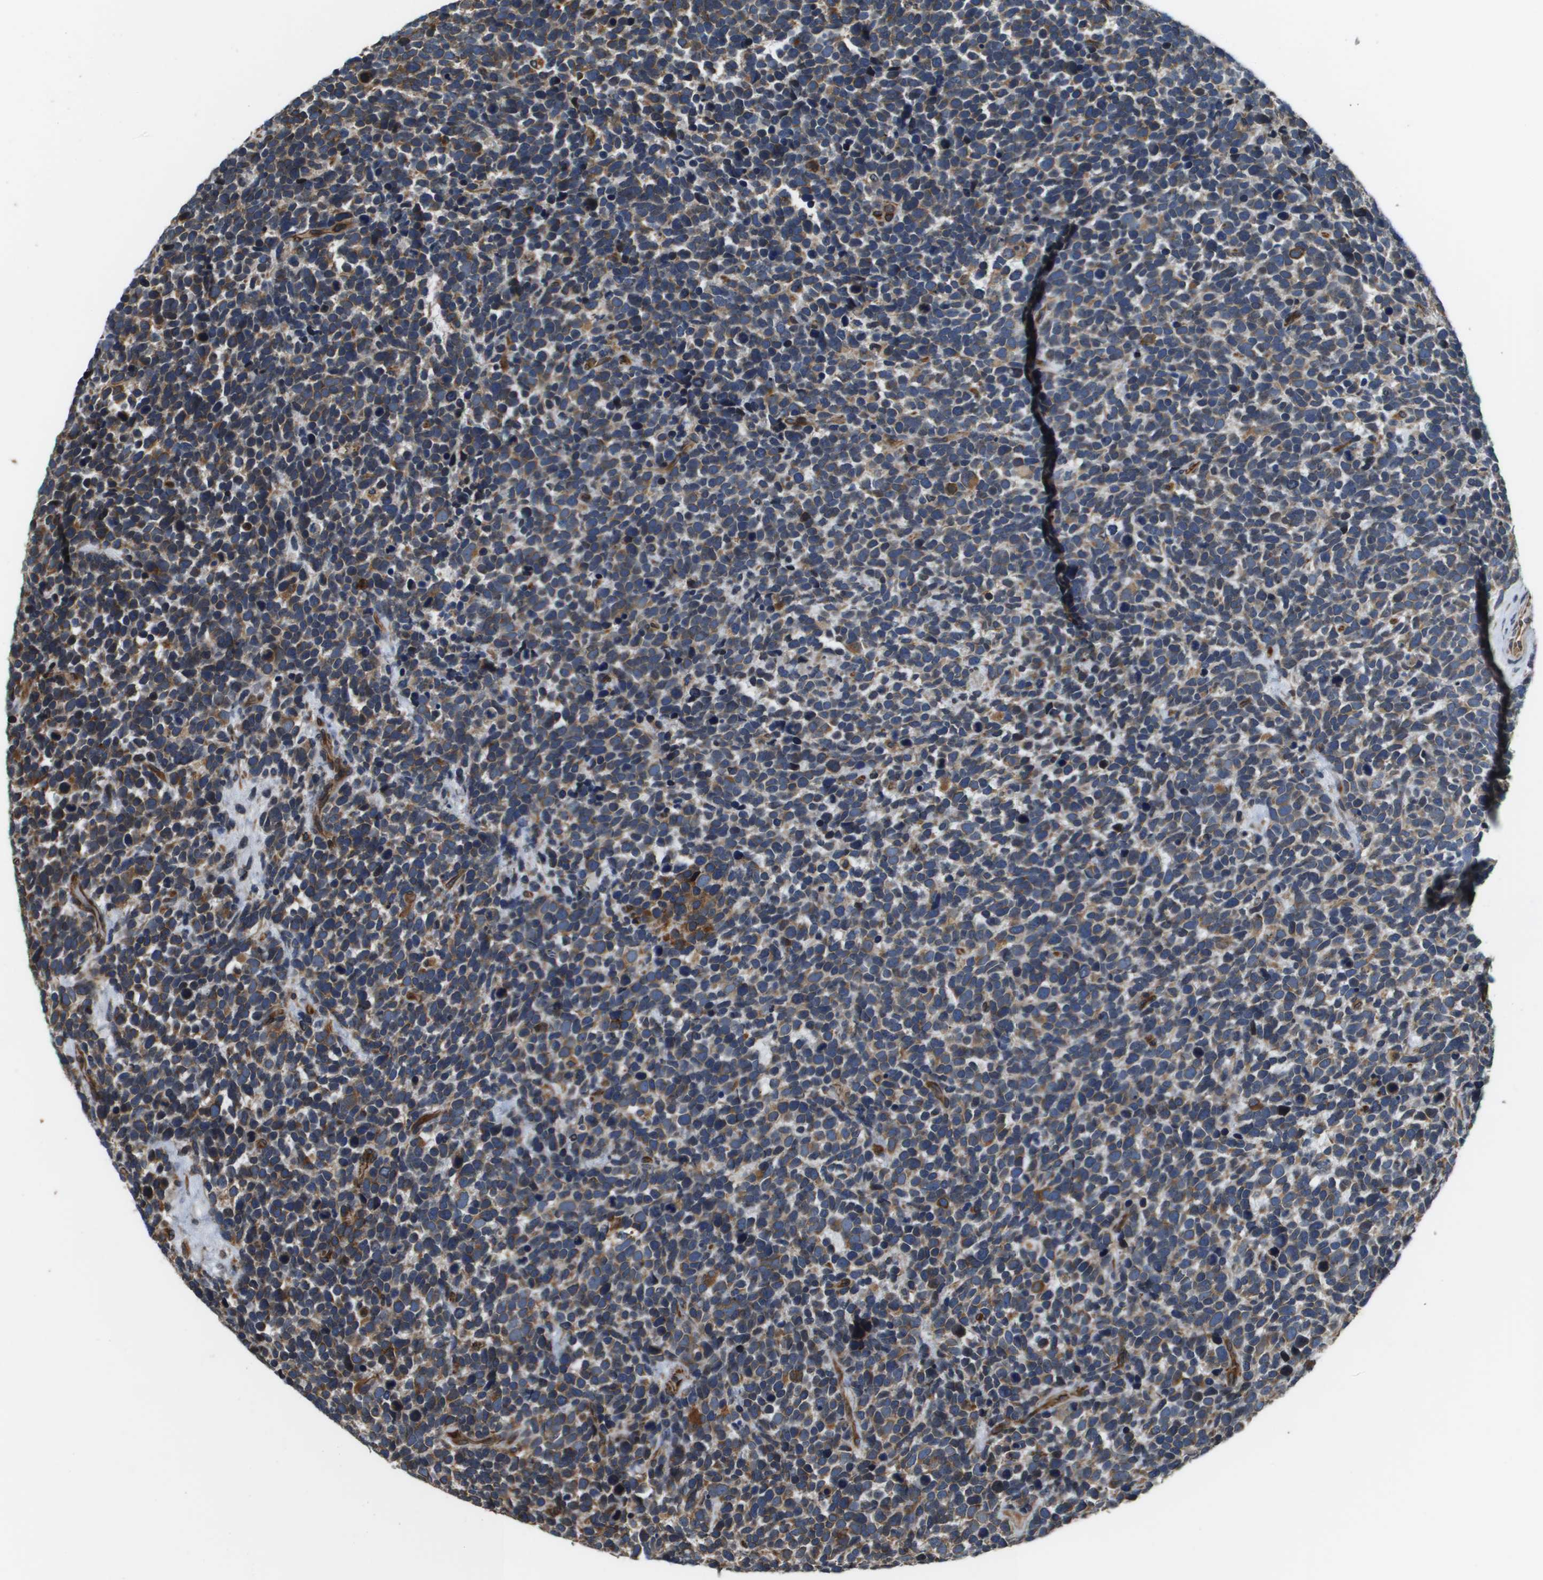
{"staining": {"intensity": "moderate", "quantity": "25%-75%", "location": "cytoplasmic/membranous"}, "tissue": "urothelial cancer", "cell_type": "Tumor cells", "image_type": "cancer", "snomed": [{"axis": "morphology", "description": "Urothelial carcinoma, High grade"}, {"axis": "topography", "description": "Urinary bladder"}], "caption": "Human urothelial cancer stained for a protein (brown) shows moderate cytoplasmic/membranous positive expression in about 25%-75% of tumor cells.", "gene": "SEC62", "patient": {"sex": "female", "age": 82}}